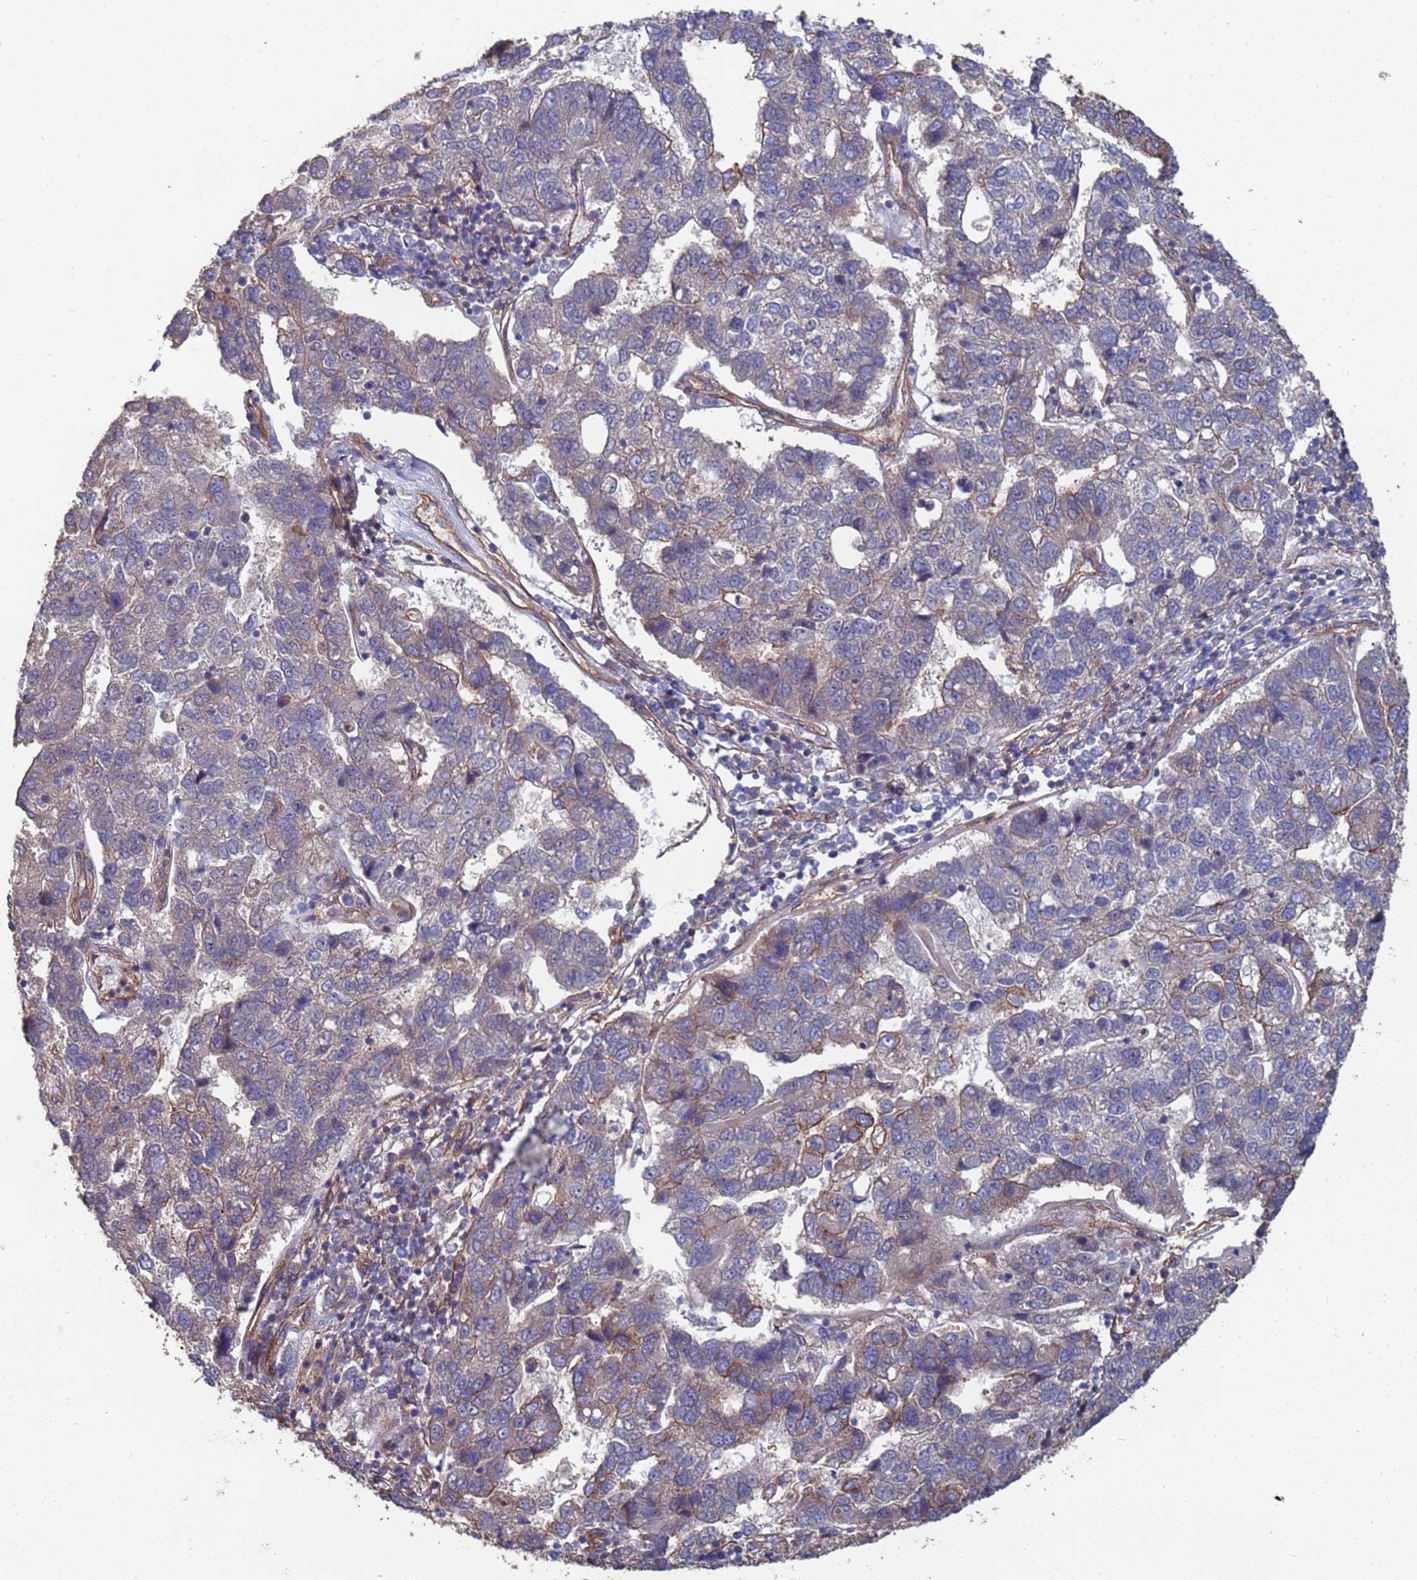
{"staining": {"intensity": "moderate", "quantity": "<25%", "location": "cytoplasmic/membranous"}, "tissue": "pancreatic cancer", "cell_type": "Tumor cells", "image_type": "cancer", "snomed": [{"axis": "morphology", "description": "Adenocarcinoma, NOS"}, {"axis": "topography", "description": "Pancreas"}], "caption": "This is an image of IHC staining of pancreatic adenocarcinoma, which shows moderate expression in the cytoplasmic/membranous of tumor cells.", "gene": "NDUFAF6", "patient": {"sex": "female", "age": 61}}